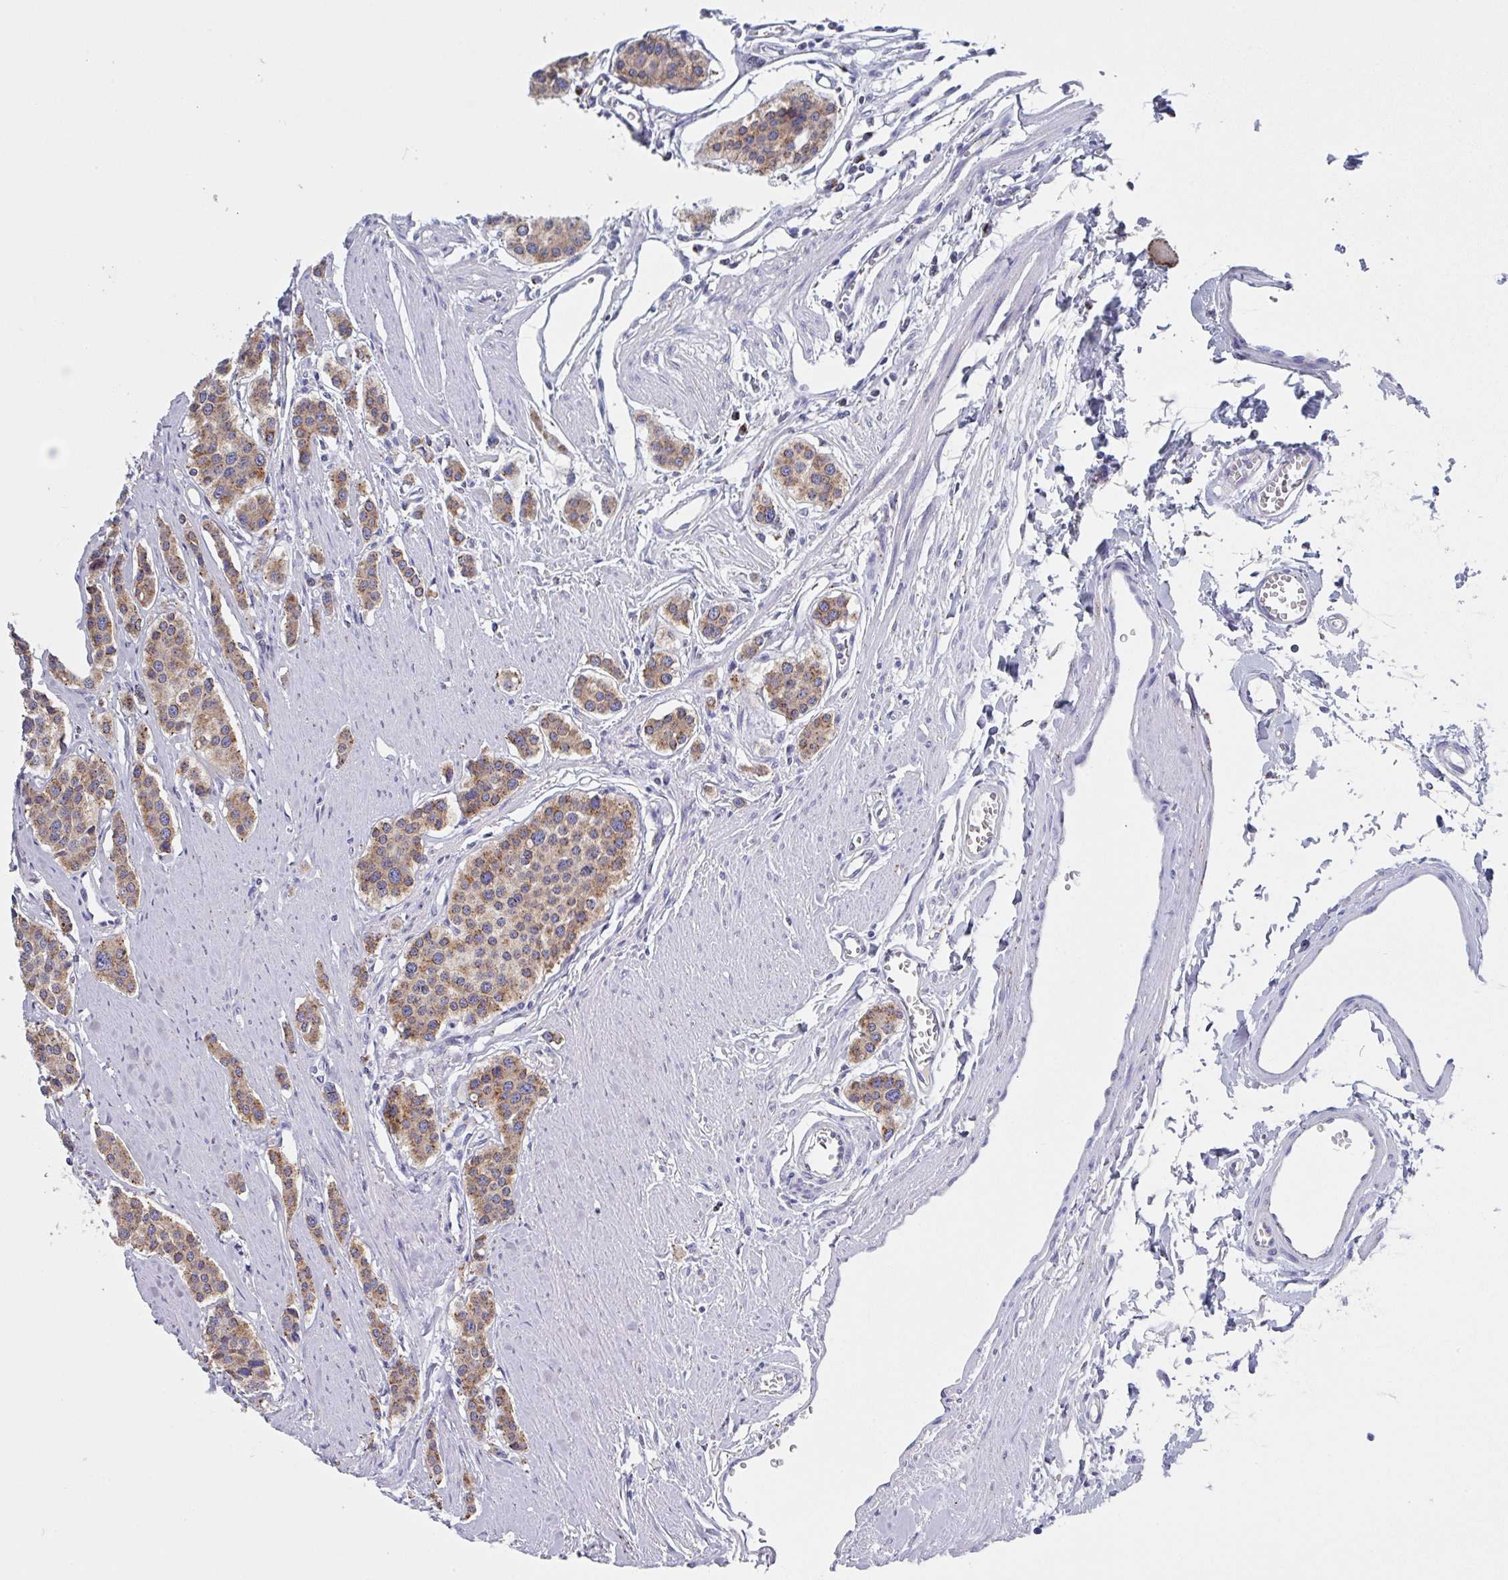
{"staining": {"intensity": "moderate", "quantity": ">75%", "location": "cytoplasmic/membranous"}, "tissue": "carcinoid", "cell_type": "Tumor cells", "image_type": "cancer", "snomed": [{"axis": "morphology", "description": "Carcinoid, malignant, NOS"}, {"axis": "topography", "description": "Small intestine"}], "caption": "Immunohistochemistry of malignant carcinoid demonstrates medium levels of moderate cytoplasmic/membranous staining in approximately >75% of tumor cells.", "gene": "PROSER3", "patient": {"sex": "male", "age": 60}}